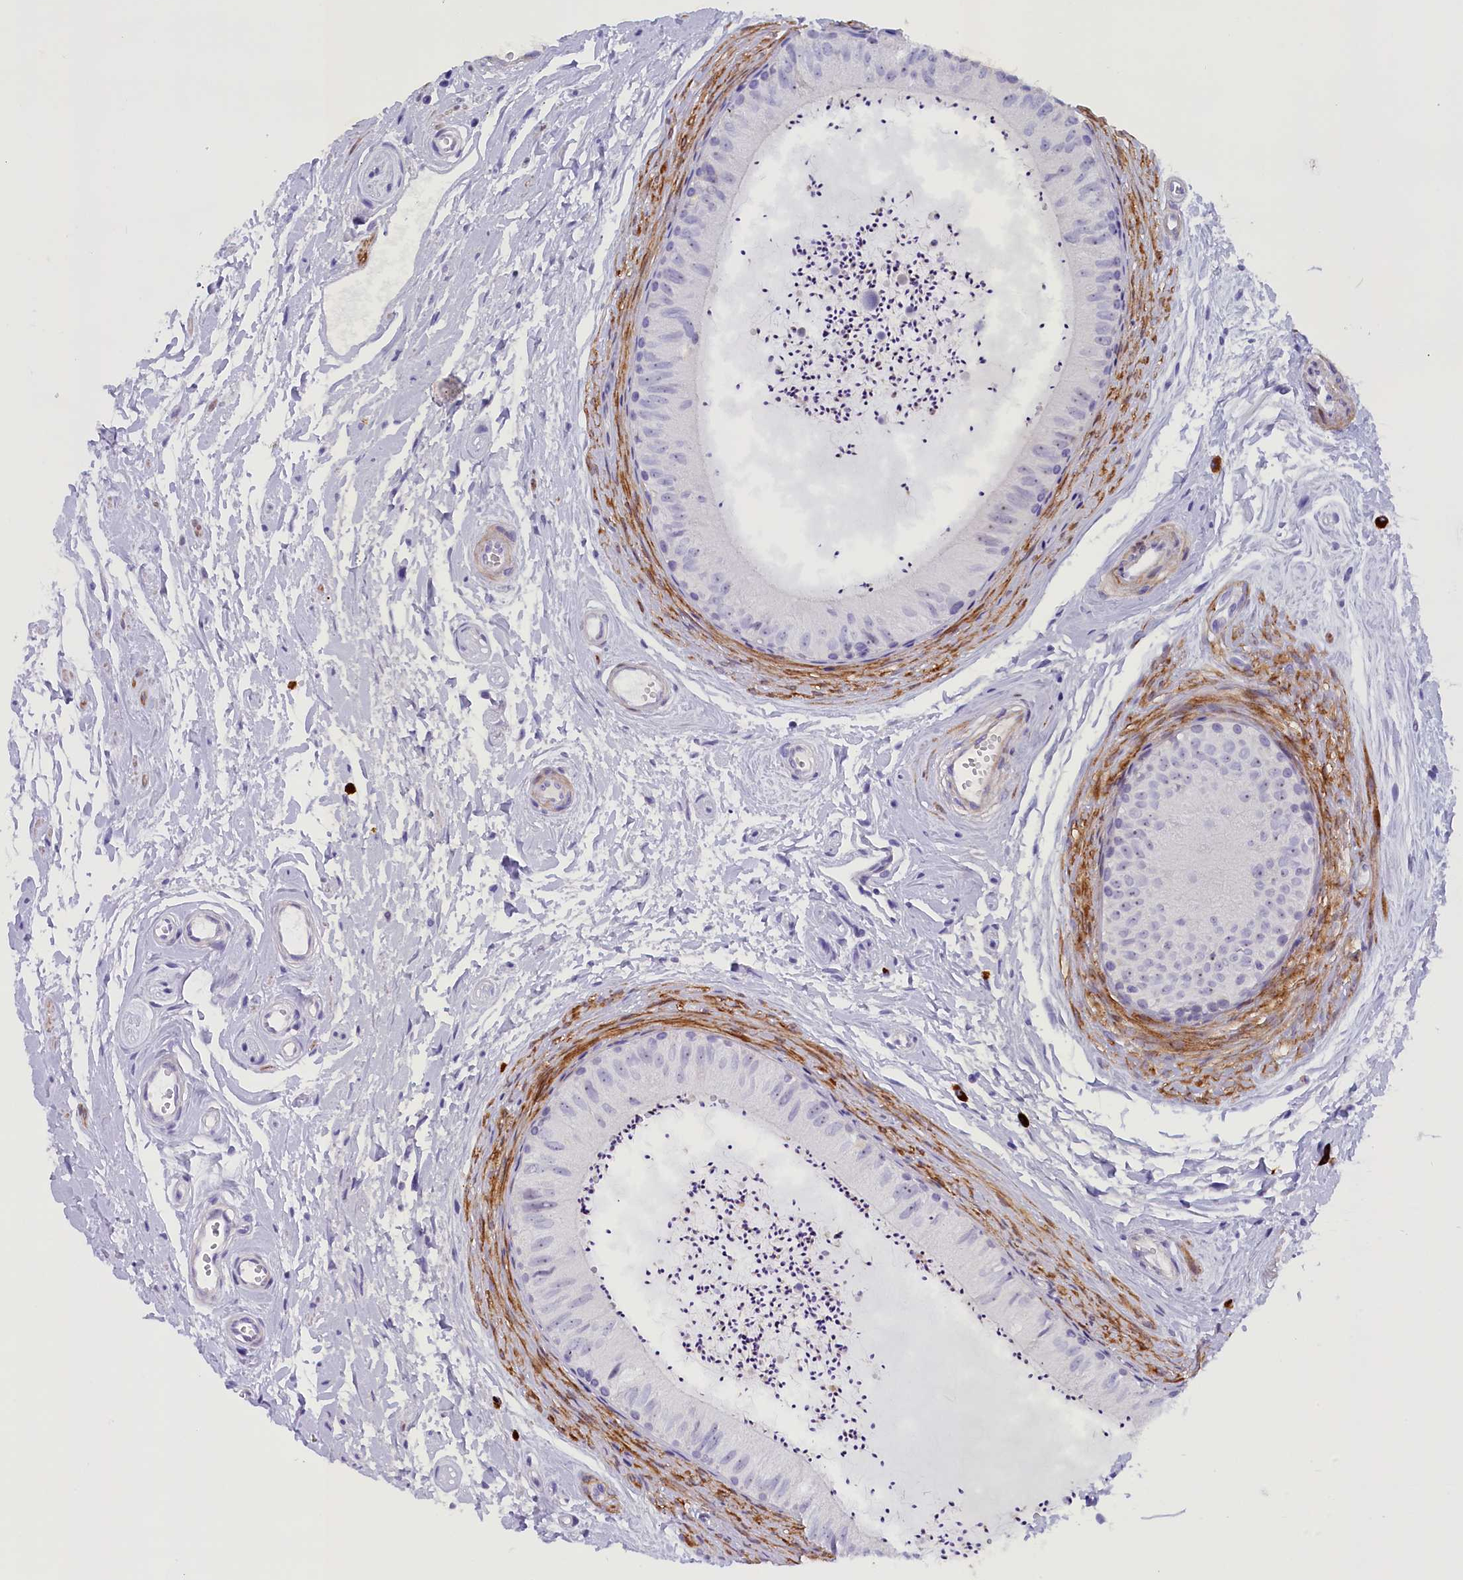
{"staining": {"intensity": "negative", "quantity": "none", "location": "none"}, "tissue": "epididymis", "cell_type": "Glandular cells", "image_type": "normal", "snomed": [{"axis": "morphology", "description": "Normal tissue, NOS"}, {"axis": "topography", "description": "Epididymis"}], "caption": "An immunohistochemistry (IHC) histopathology image of benign epididymis is shown. There is no staining in glandular cells of epididymis.", "gene": "RTTN", "patient": {"sex": "male", "age": 56}}